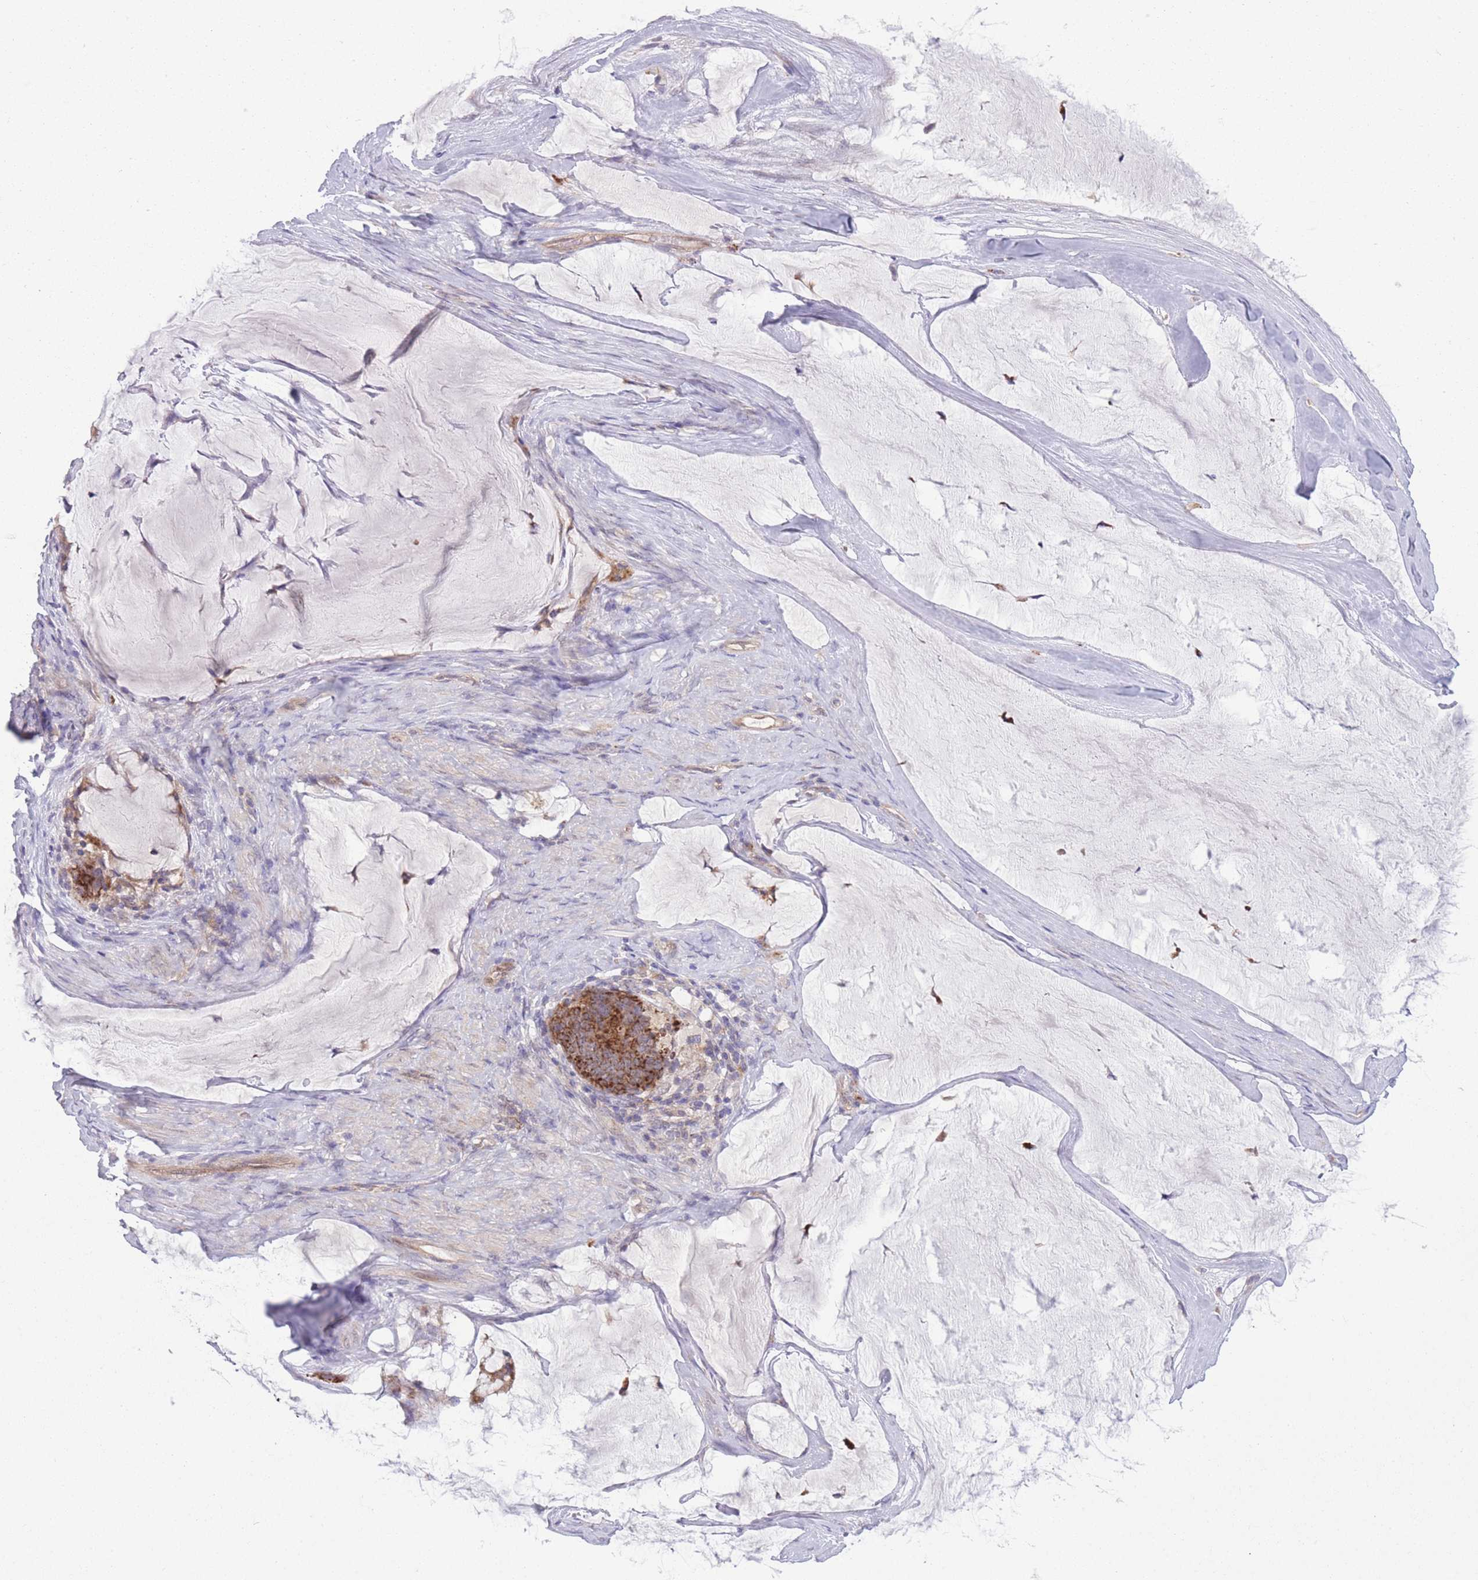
{"staining": {"intensity": "strong", "quantity": ">75%", "location": "cytoplasmic/membranous"}, "tissue": "ovarian cancer", "cell_type": "Tumor cells", "image_type": "cancer", "snomed": [{"axis": "morphology", "description": "Cystadenocarcinoma, mucinous, NOS"}, {"axis": "topography", "description": "Ovary"}], "caption": "An image of human ovarian cancer stained for a protein reveals strong cytoplasmic/membranous brown staining in tumor cells.", "gene": "CCT6B", "patient": {"sex": "female", "age": 61}}